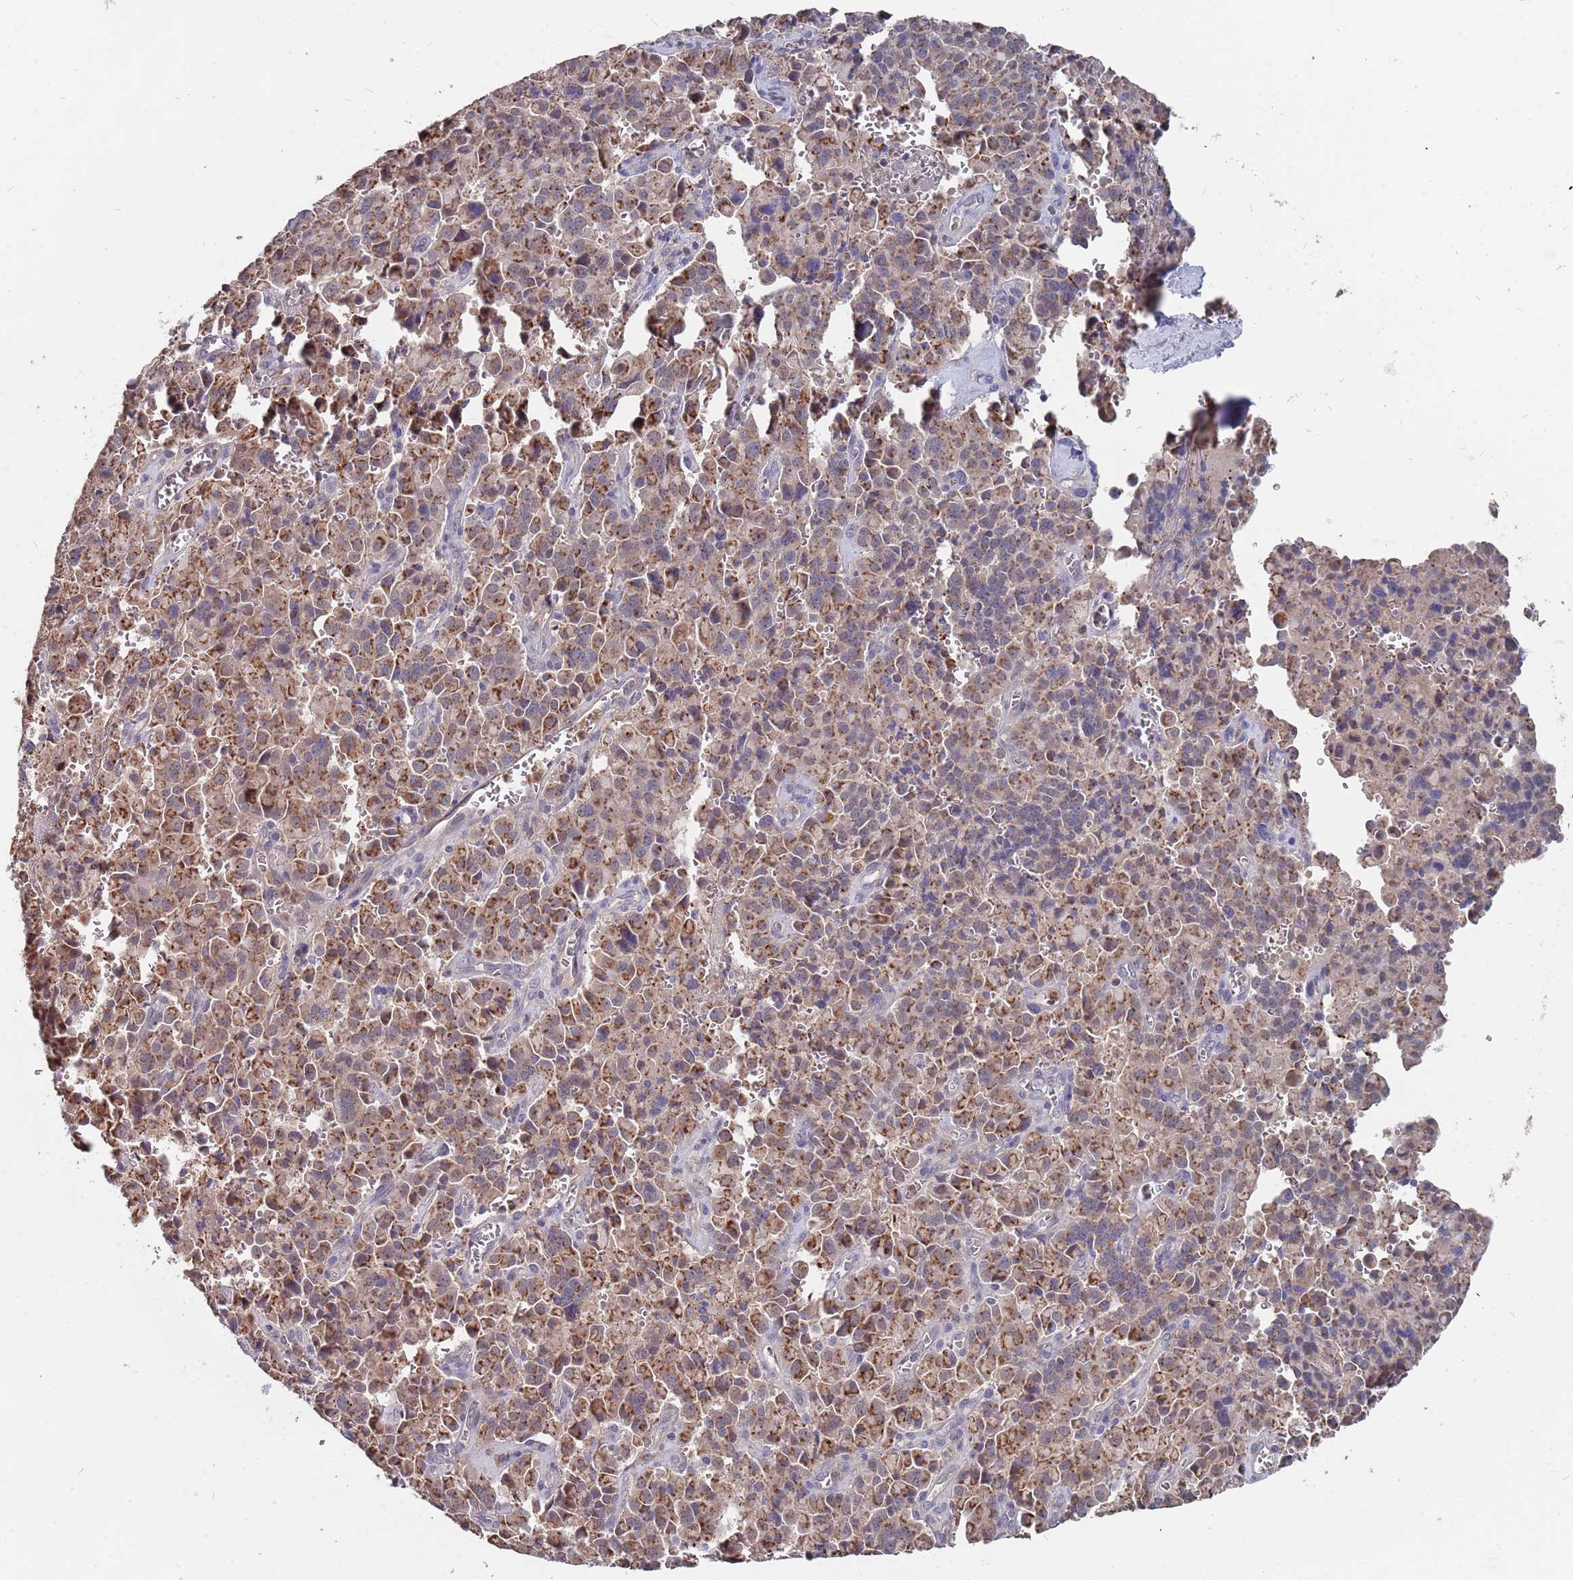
{"staining": {"intensity": "moderate", "quantity": ">75%", "location": "cytoplasmic/membranous"}, "tissue": "pancreatic cancer", "cell_type": "Tumor cells", "image_type": "cancer", "snomed": [{"axis": "morphology", "description": "Adenocarcinoma, NOS"}, {"axis": "topography", "description": "Pancreas"}], "caption": "Pancreatic cancer (adenocarcinoma) tissue exhibits moderate cytoplasmic/membranous staining in approximately >75% of tumor cells, visualized by immunohistochemistry. (brown staining indicates protein expression, while blue staining denotes nuclei).", "gene": "TCEANC2", "patient": {"sex": "male", "age": 65}}